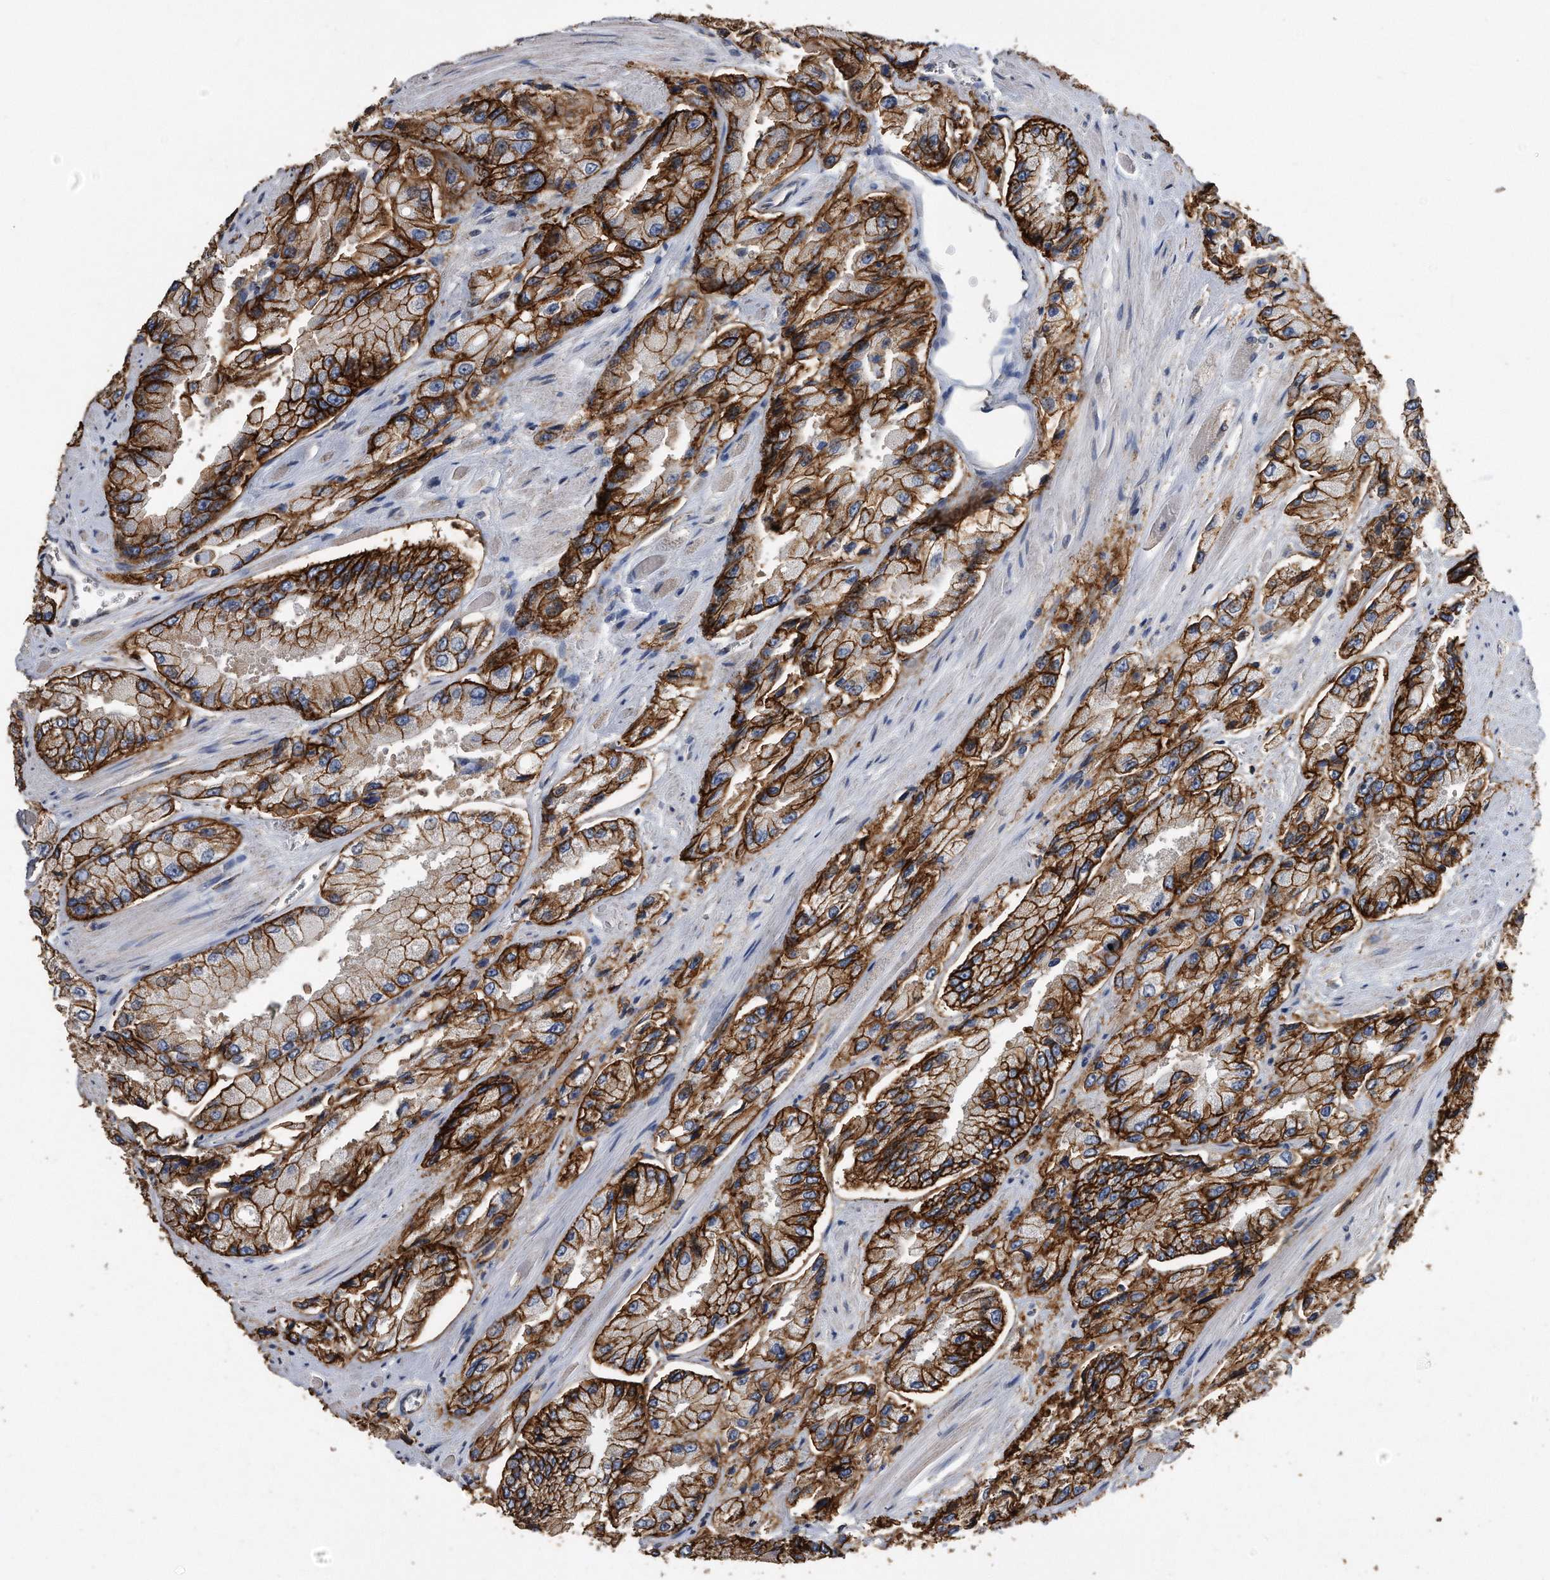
{"staining": {"intensity": "strong", "quantity": ">75%", "location": "cytoplasmic/membranous"}, "tissue": "prostate cancer", "cell_type": "Tumor cells", "image_type": "cancer", "snomed": [{"axis": "morphology", "description": "Adenocarcinoma, High grade"}, {"axis": "topography", "description": "Prostate"}], "caption": "Prostate cancer tissue exhibits strong cytoplasmic/membranous positivity in about >75% of tumor cells, visualized by immunohistochemistry.", "gene": "CDCP1", "patient": {"sex": "male", "age": 58}}